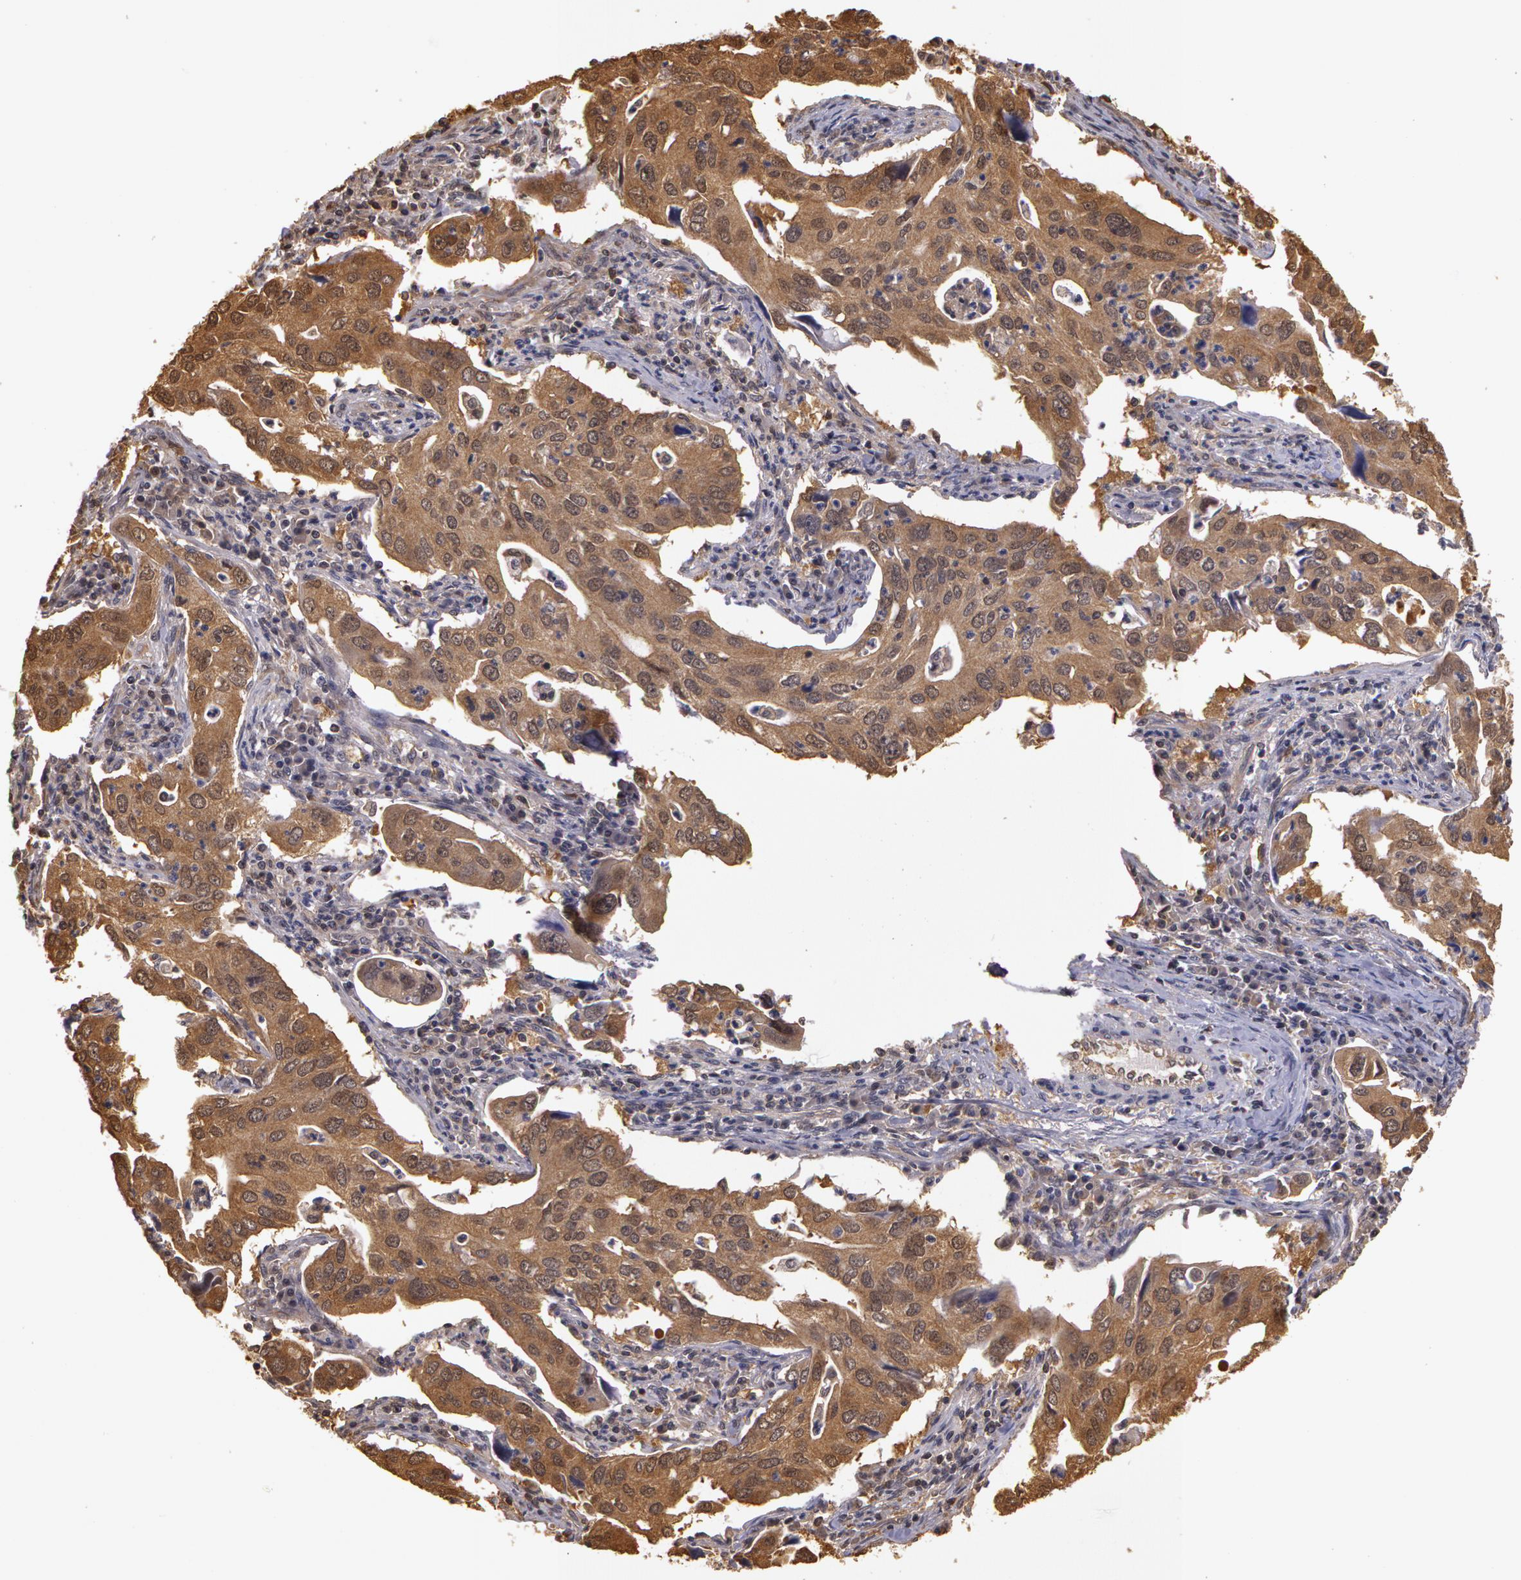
{"staining": {"intensity": "weak", "quantity": ">75%", "location": "cytoplasmic/membranous"}, "tissue": "lung cancer", "cell_type": "Tumor cells", "image_type": "cancer", "snomed": [{"axis": "morphology", "description": "Adenocarcinoma, NOS"}, {"axis": "topography", "description": "Lung"}], "caption": "Immunohistochemical staining of lung cancer demonstrates weak cytoplasmic/membranous protein staining in approximately >75% of tumor cells. The staining is performed using DAB brown chromogen to label protein expression. The nuclei are counter-stained blue using hematoxylin.", "gene": "AHSA1", "patient": {"sex": "male", "age": 48}}